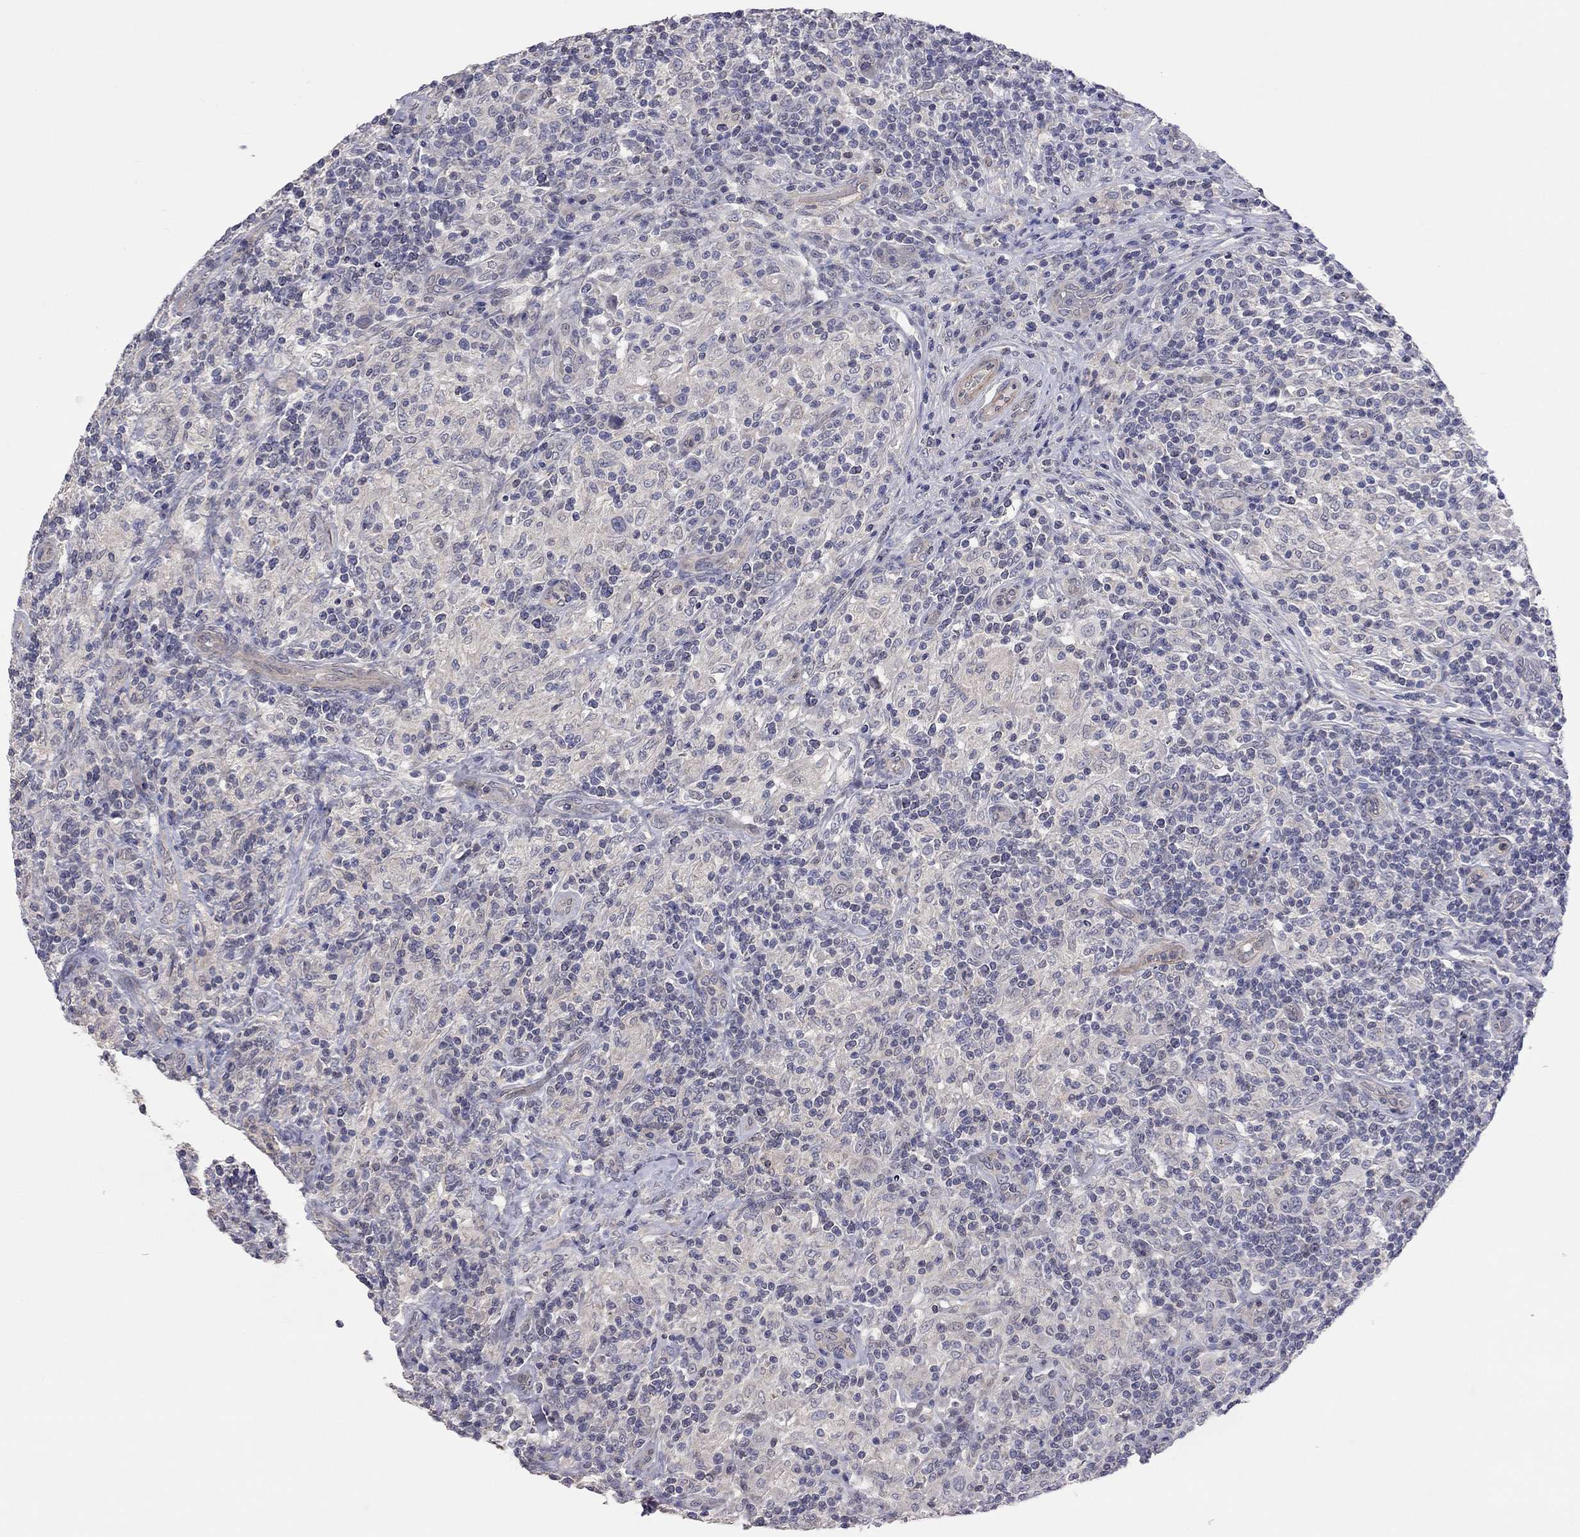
{"staining": {"intensity": "negative", "quantity": "none", "location": "none"}, "tissue": "lymphoma", "cell_type": "Tumor cells", "image_type": "cancer", "snomed": [{"axis": "morphology", "description": "Hodgkin's disease, NOS"}, {"axis": "topography", "description": "Lymph node"}], "caption": "Protein analysis of Hodgkin's disease demonstrates no significant staining in tumor cells.", "gene": "KCNB1", "patient": {"sex": "male", "age": 70}}